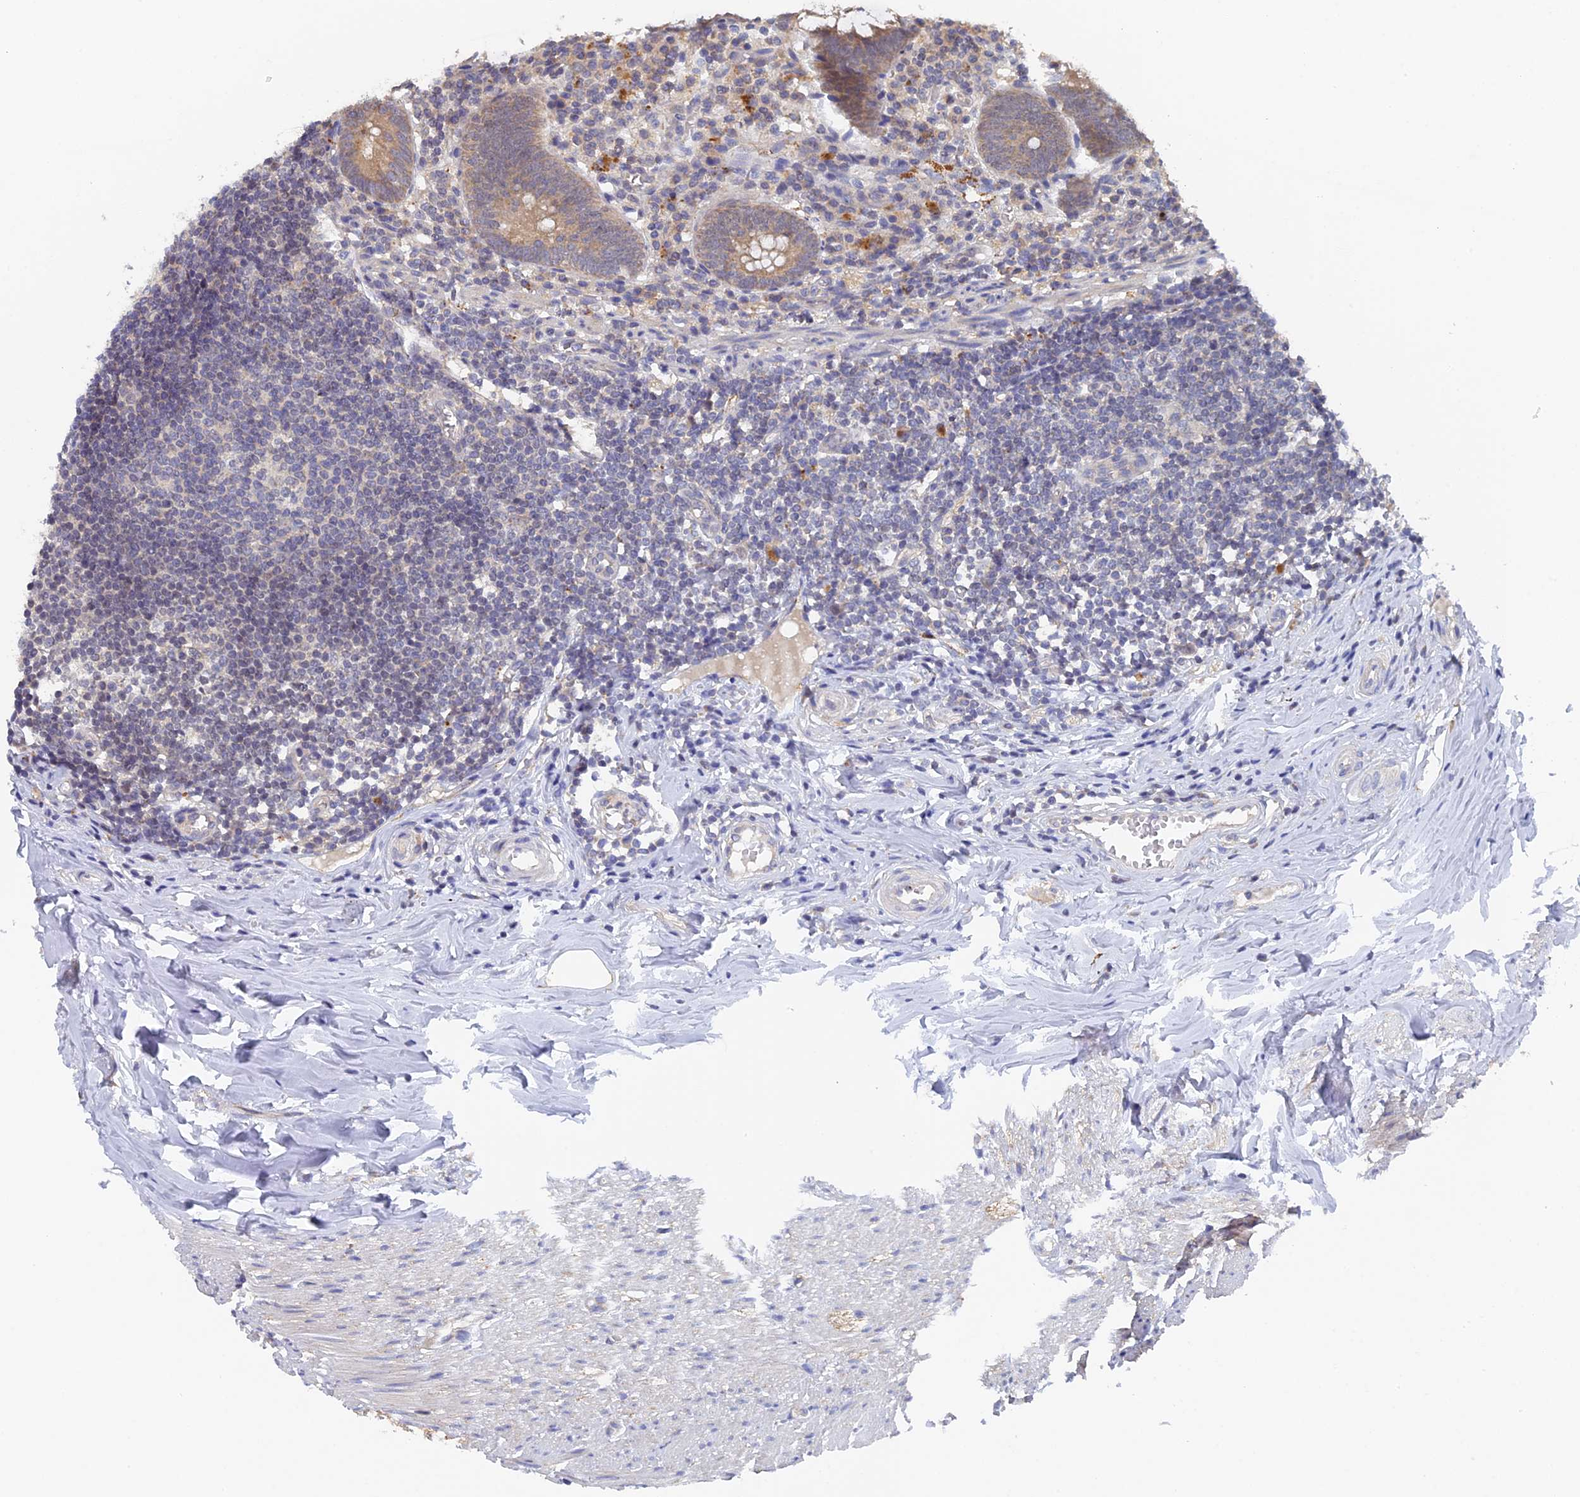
{"staining": {"intensity": "moderate", "quantity": ">75%", "location": "cytoplasmic/membranous"}, "tissue": "appendix", "cell_type": "Glandular cells", "image_type": "normal", "snomed": [{"axis": "morphology", "description": "Normal tissue, NOS"}, {"axis": "topography", "description": "Appendix"}], "caption": "IHC of benign human appendix demonstrates medium levels of moderate cytoplasmic/membranous staining in about >75% of glandular cells.", "gene": "MIGA2", "patient": {"sex": "female", "age": 51}}